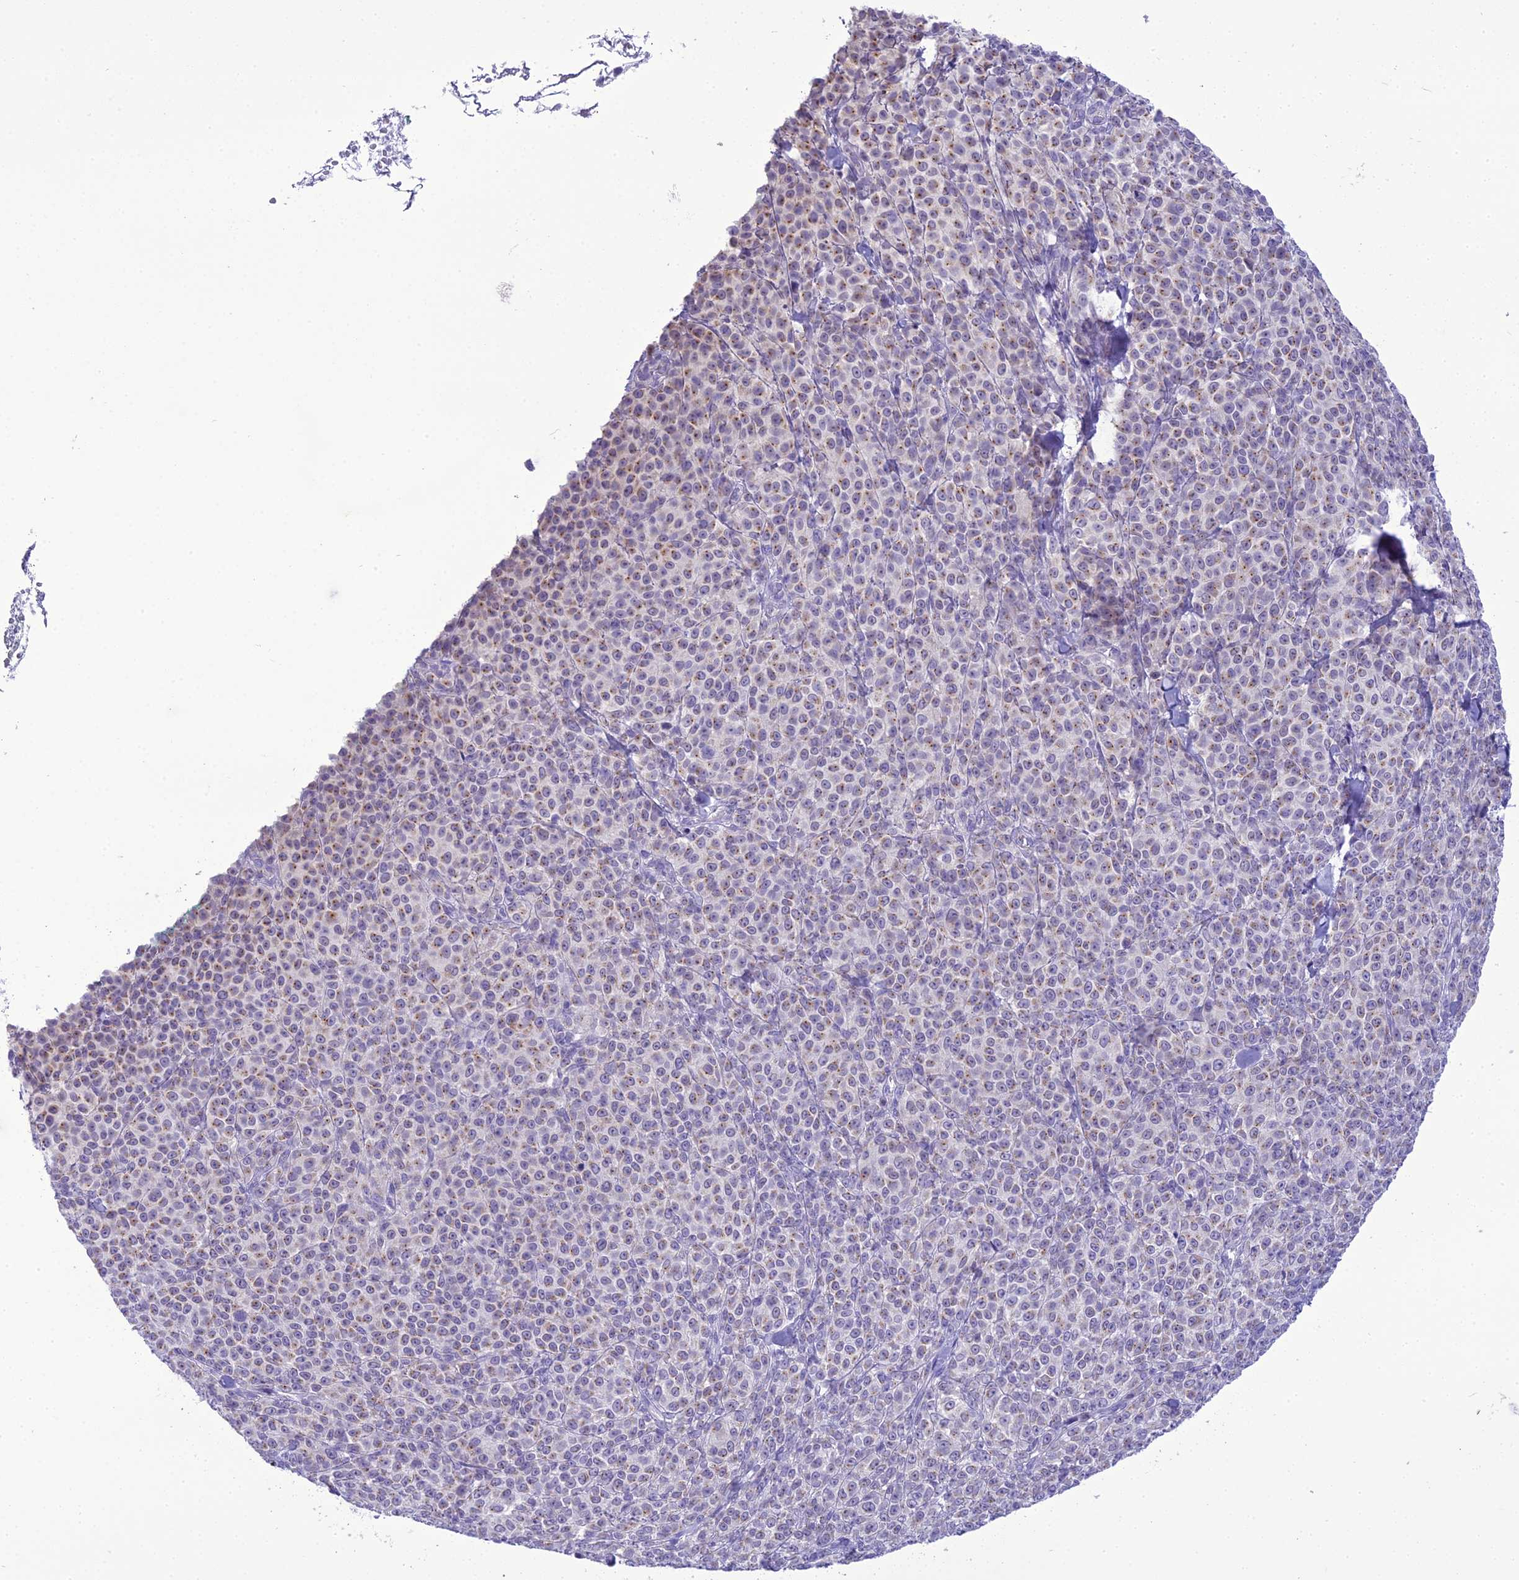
{"staining": {"intensity": "weak", "quantity": ">75%", "location": "cytoplasmic/membranous"}, "tissue": "melanoma", "cell_type": "Tumor cells", "image_type": "cancer", "snomed": [{"axis": "morphology", "description": "Normal tissue, NOS"}, {"axis": "morphology", "description": "Malignant melanoma, NOS"}, {"axis": "topography", "description": "Skin"}], "caption": "The immunohistochemical stain shows weak cytoplasmic/membranous expression in tumor cells of malignant melanoma tissue.", "gene": "B9D2", "patient": {"sex": "female", "age": 34}}